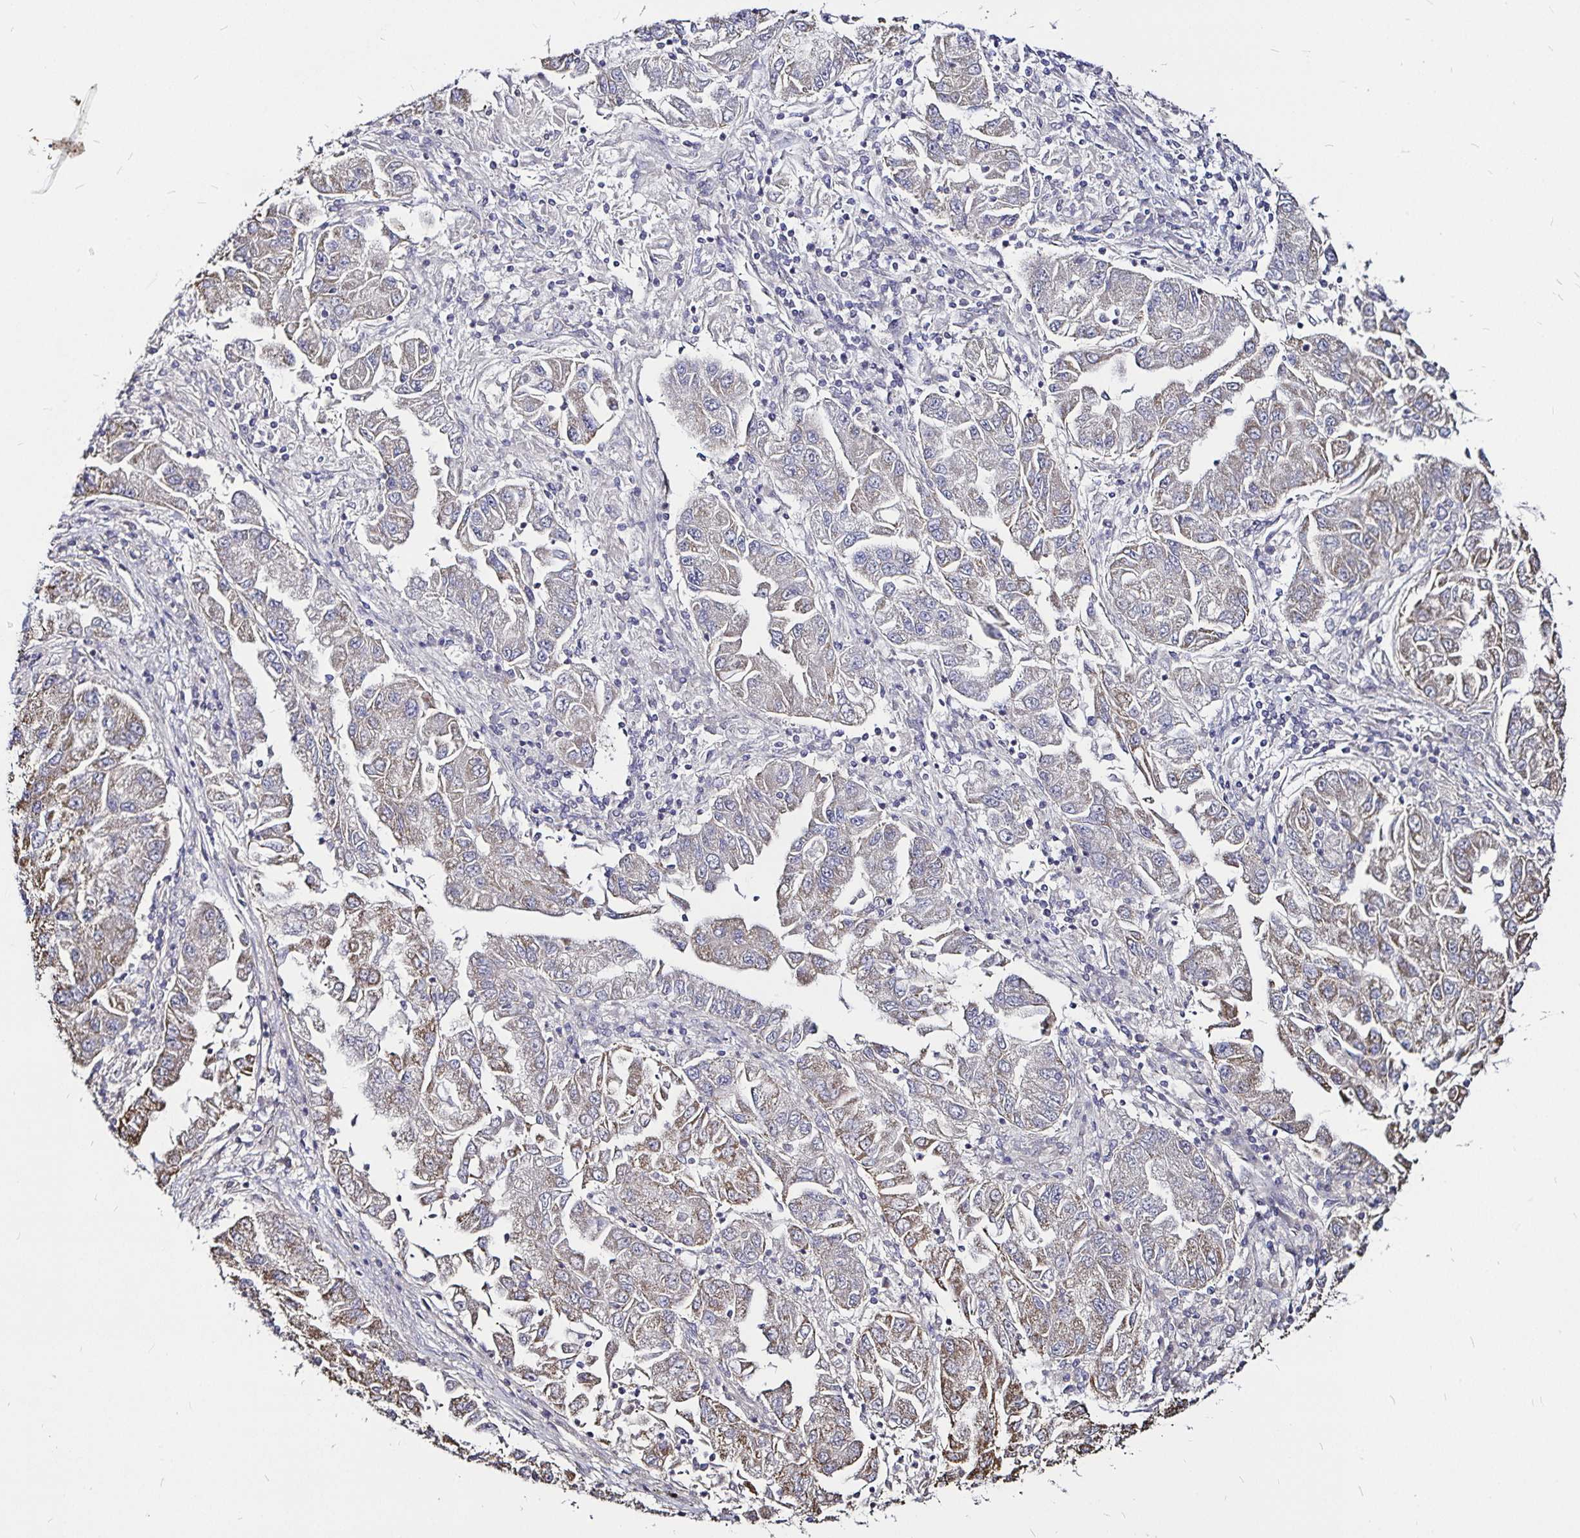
{"staining": {"intensity": "weak", "quantity": "25%-75%", "location": "cytoplasmic/membranous"}, "tissue": "lung cancer", "cell_type": "Tumor cells", "image_type": "cancer", "snomed": [{"axis": "morphology", "description": "Adenocarcinoma, NOS"}, {"axis": "morphology", "description": "Adenocarcinoma primary or metastatic"}, {"axis": "topography", "description": "Lung"}], "caption": "Adenocarcinoma (lung) stained with IHC reveals weak cytoplasmic/membranous expression in about 25%-75% of tumor cells.", "gene": "PGAM2", "patient": {"sex": "male", "age": 74}}